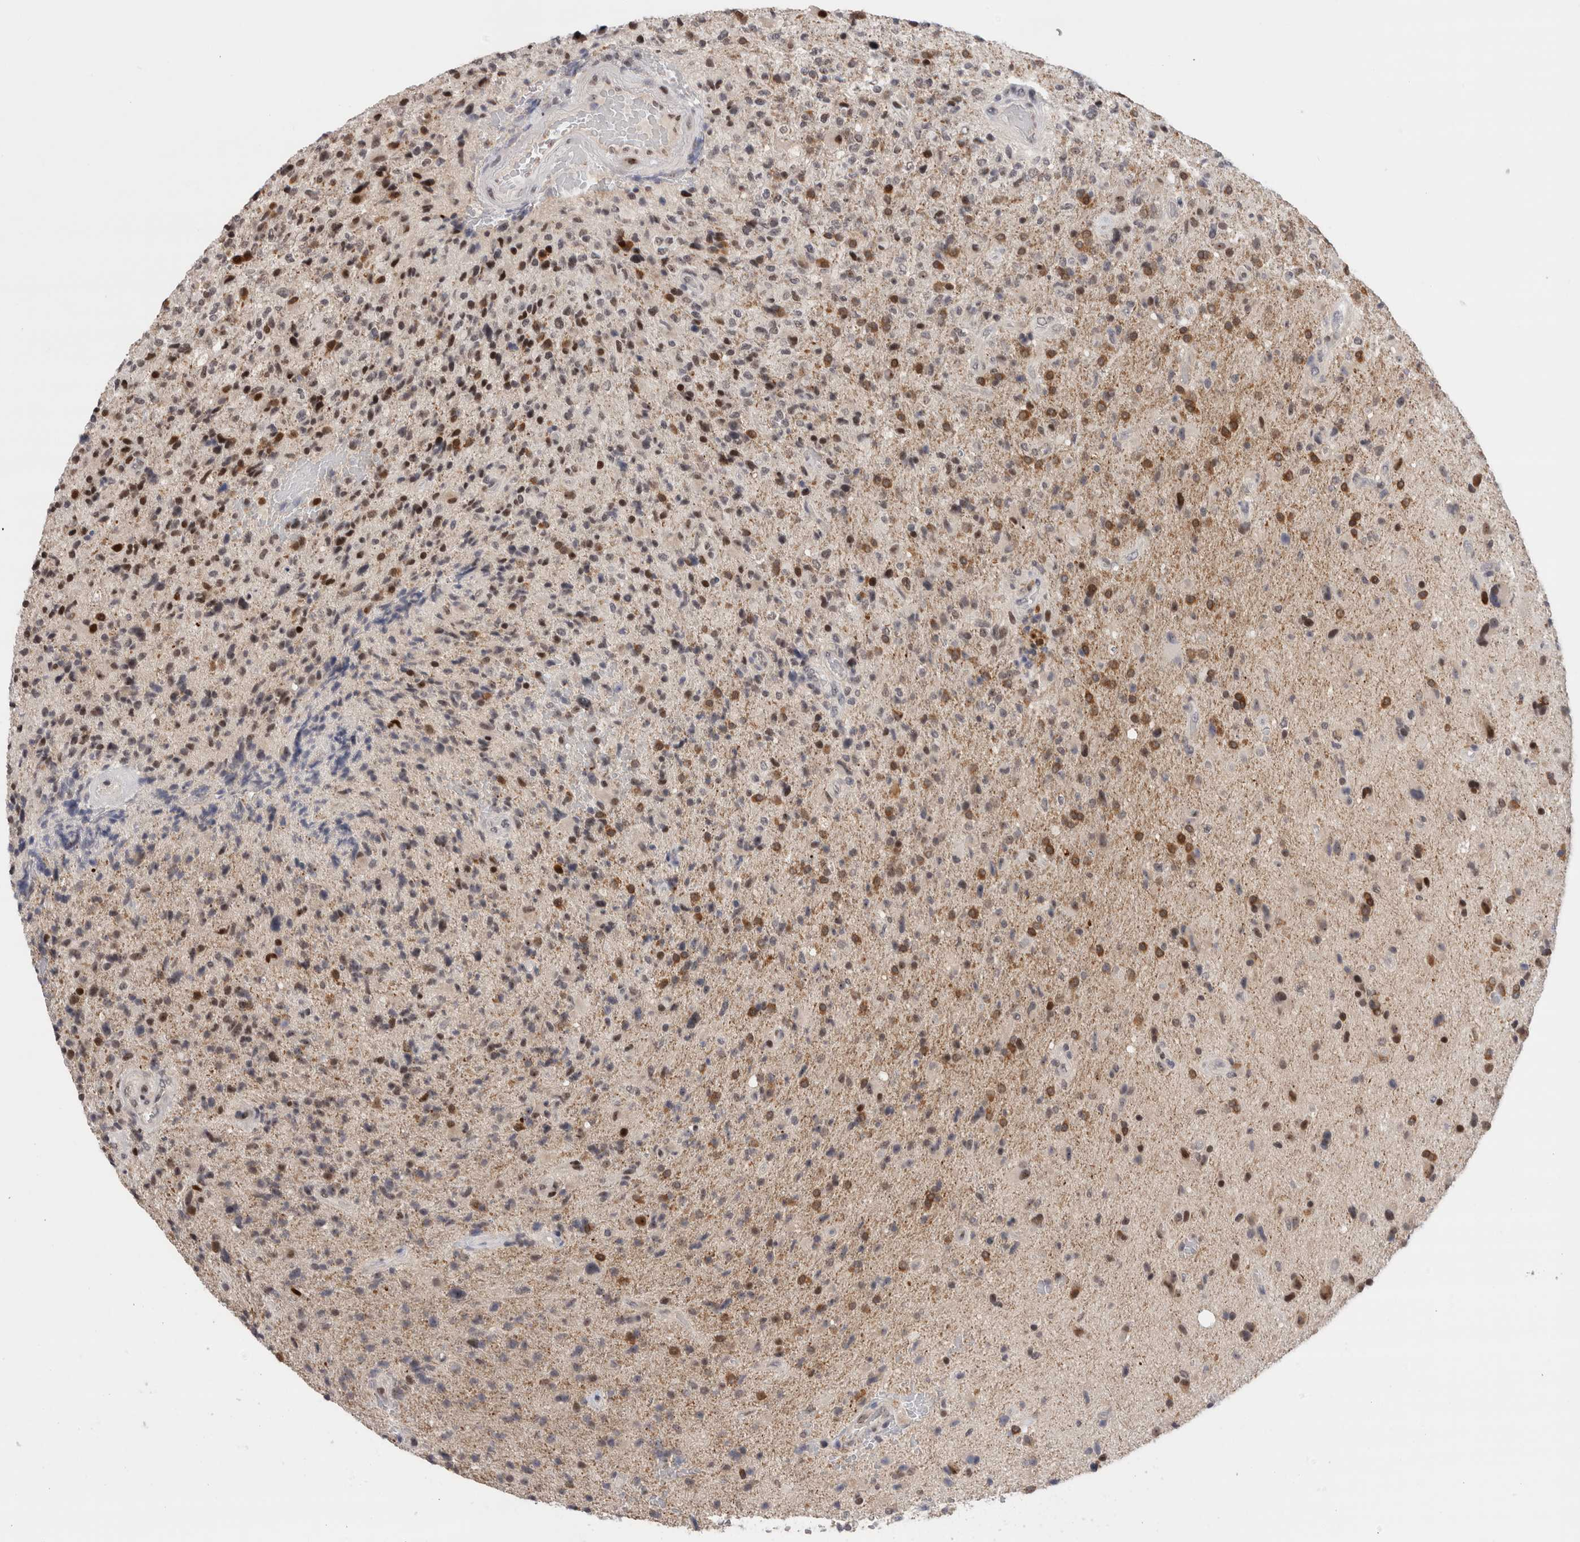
{"staining": {"intensity": "moderate", "quantity": ">75%", "location": "cytoplasmic/membranous,nuclear"}, "tissue": "glioma", "cell_type": "Tumor cells", "image_type": "cancer", "snomed": [{"axis": "morphology", "description": "Glioma, malignant, High grade"}, {"axis": "topography", "description": "Brain"}], "caption": "High-grade glioma (malignant) stained for a protein (brown) exhibits moderate cytoplasmic/membranous and nuclear positive staining in about >75% of tumor cells.", "gene": "ZNF521", "patient": {"sex": "male", "age": 72}}